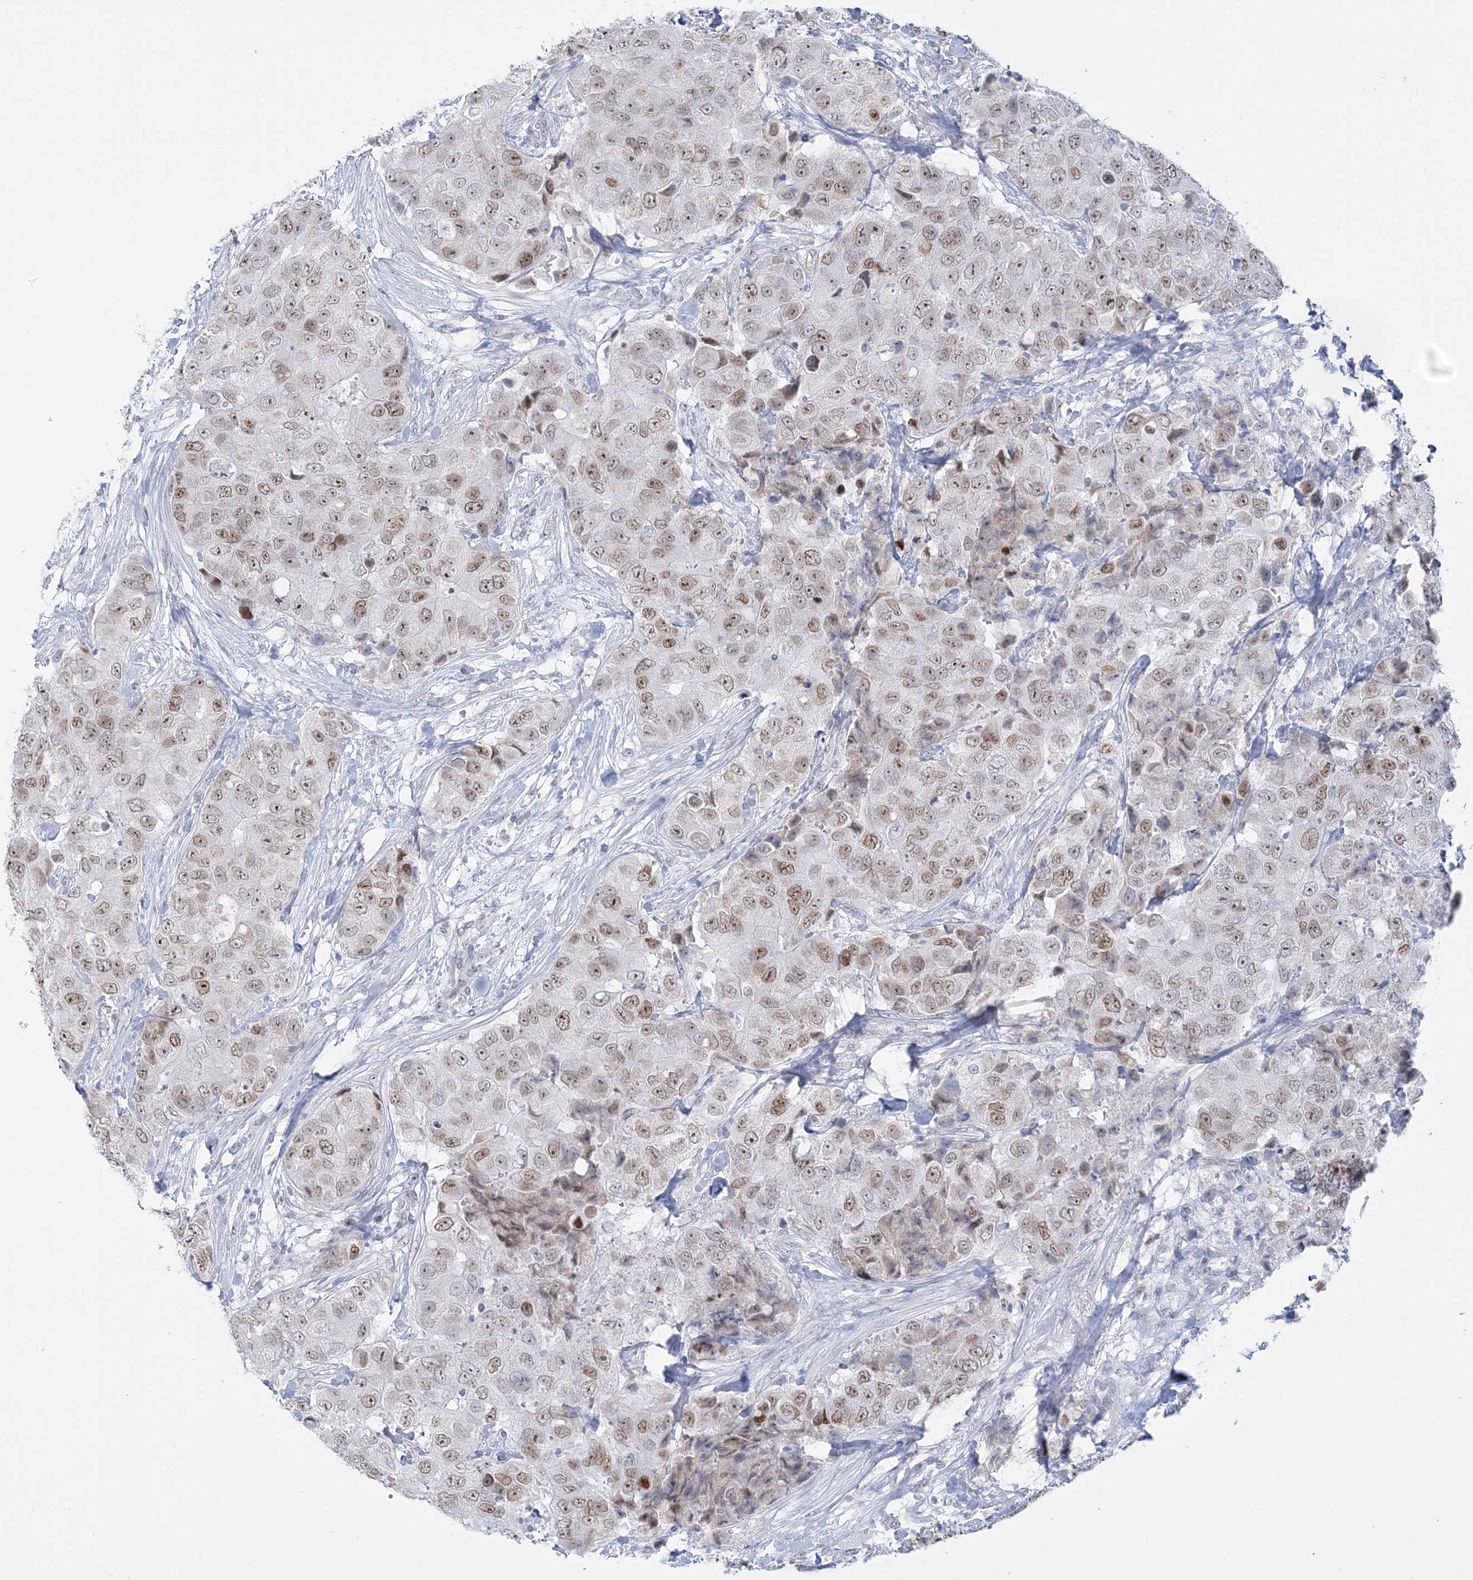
{"staining": {"intensity": "moderate", "quantity": ">75%", "location": "nuclear"}, "tissue": "breast cancer", "cell_type": "Tumor cells", "image_type": "cancer", "snomed": [{"axis": "morphology", "description": "Duct carcinoma"}, {"axis": "topography", "description": "Breast"}], "caption": "The image exhibits staining of infiltrating ductal carcinoma (breast), revealing moderate nuclear protein staining (brown color) within tumor cells.", "gene": "DDX21", "patient": {"sex": "female", "age": 62}}